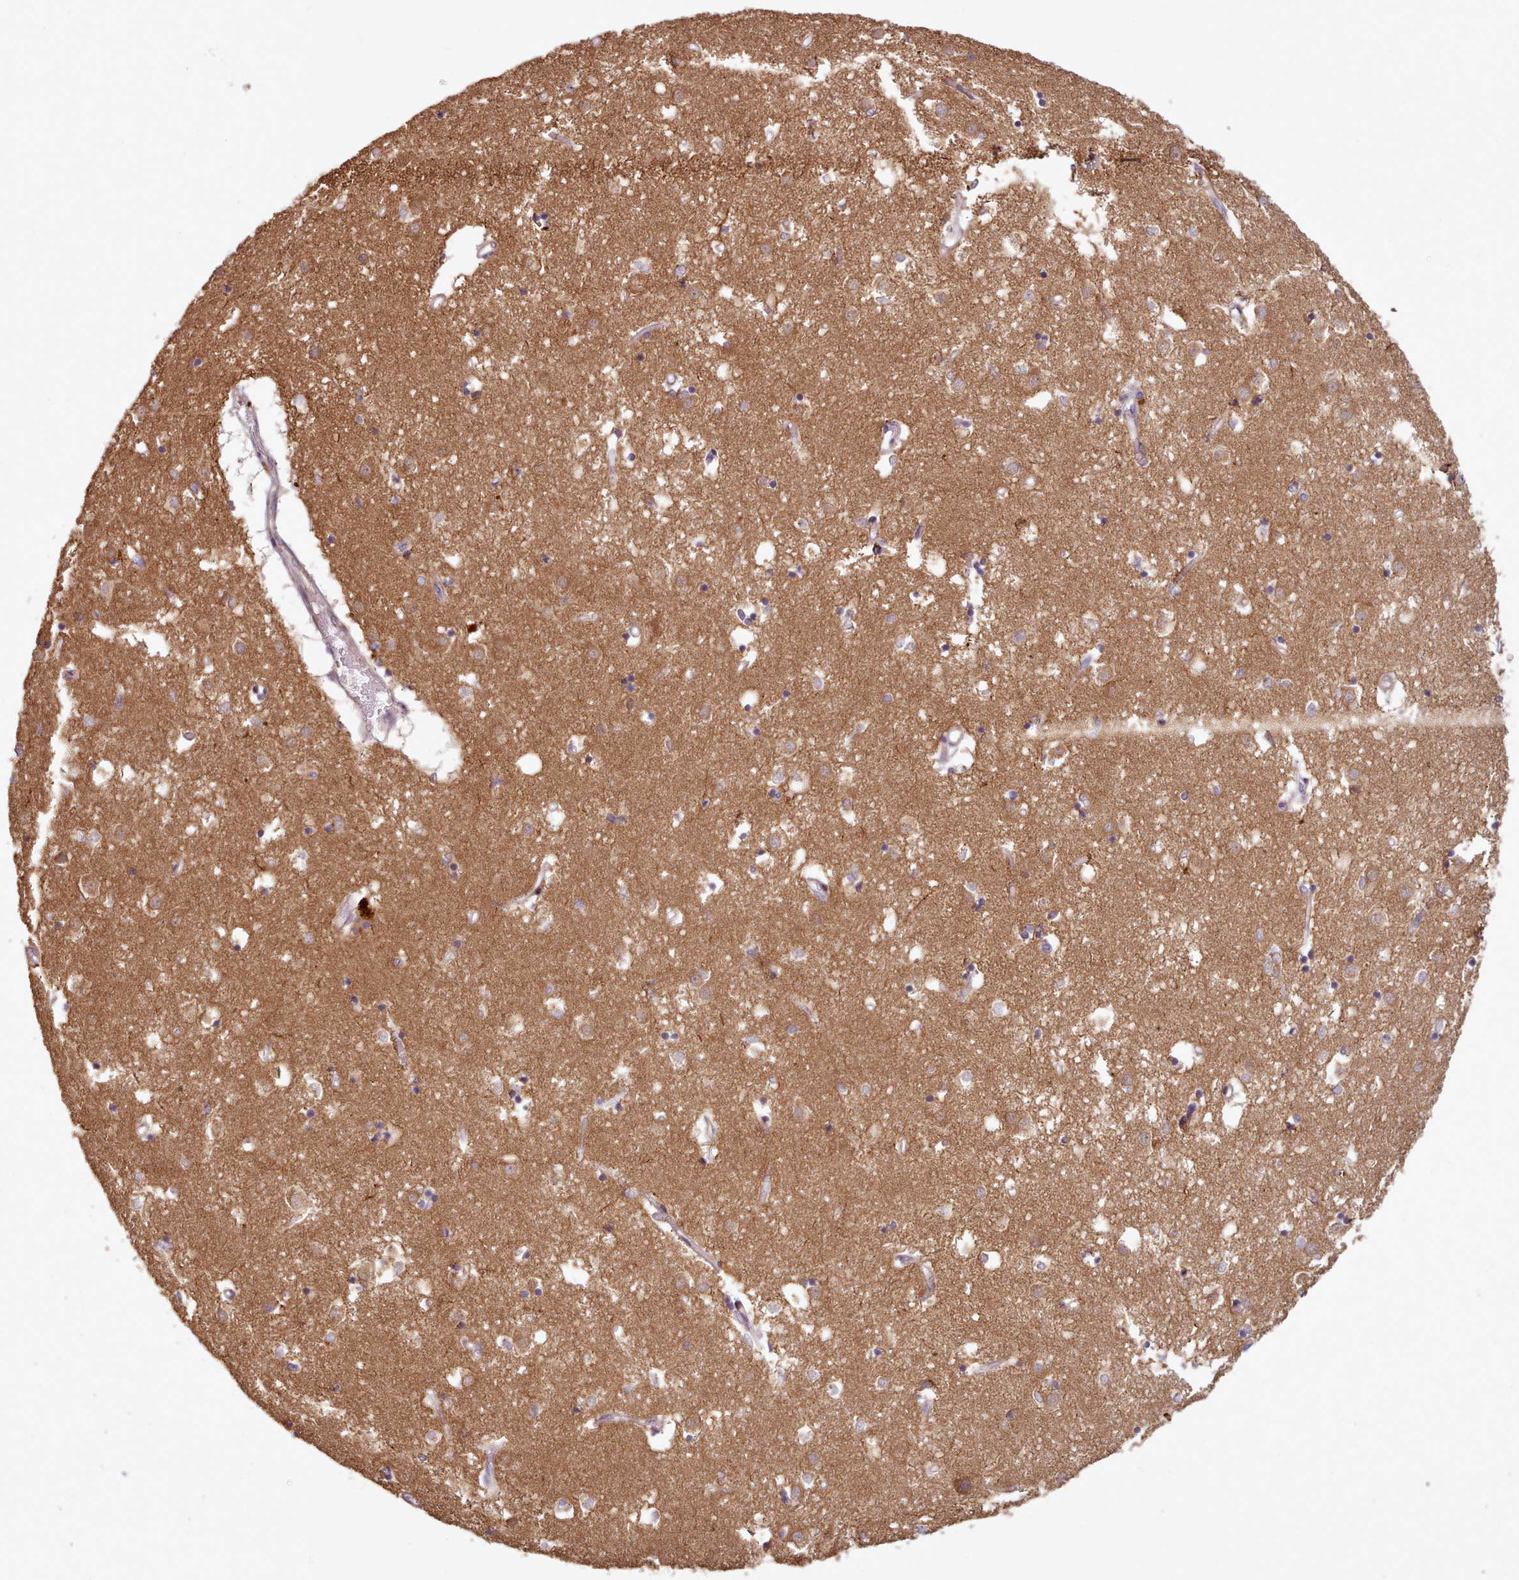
{"staining": {"intensity": "weak", "quantity": "<25%", "location": "cytoplasmic/membranous"}, "tissue": "caudate", "cell_type": "Glial cells", "image_type": "normal", "snomed": [{"axis": "morphology", "description": "Normal tissue, NOS"}, {"axis": "topography", "description": "Lateral ventricle wall"}], "caption": "A histopathology image of caudate stained for a protein displays no brown staining in glial cells. (DAB (3,3'-diaminobenzidine) immunohistochemistry visualized using brightfield microscopy, high magnification).", "gene": "CRYBG1", "patient": {"sex": "male", "age": 70}}